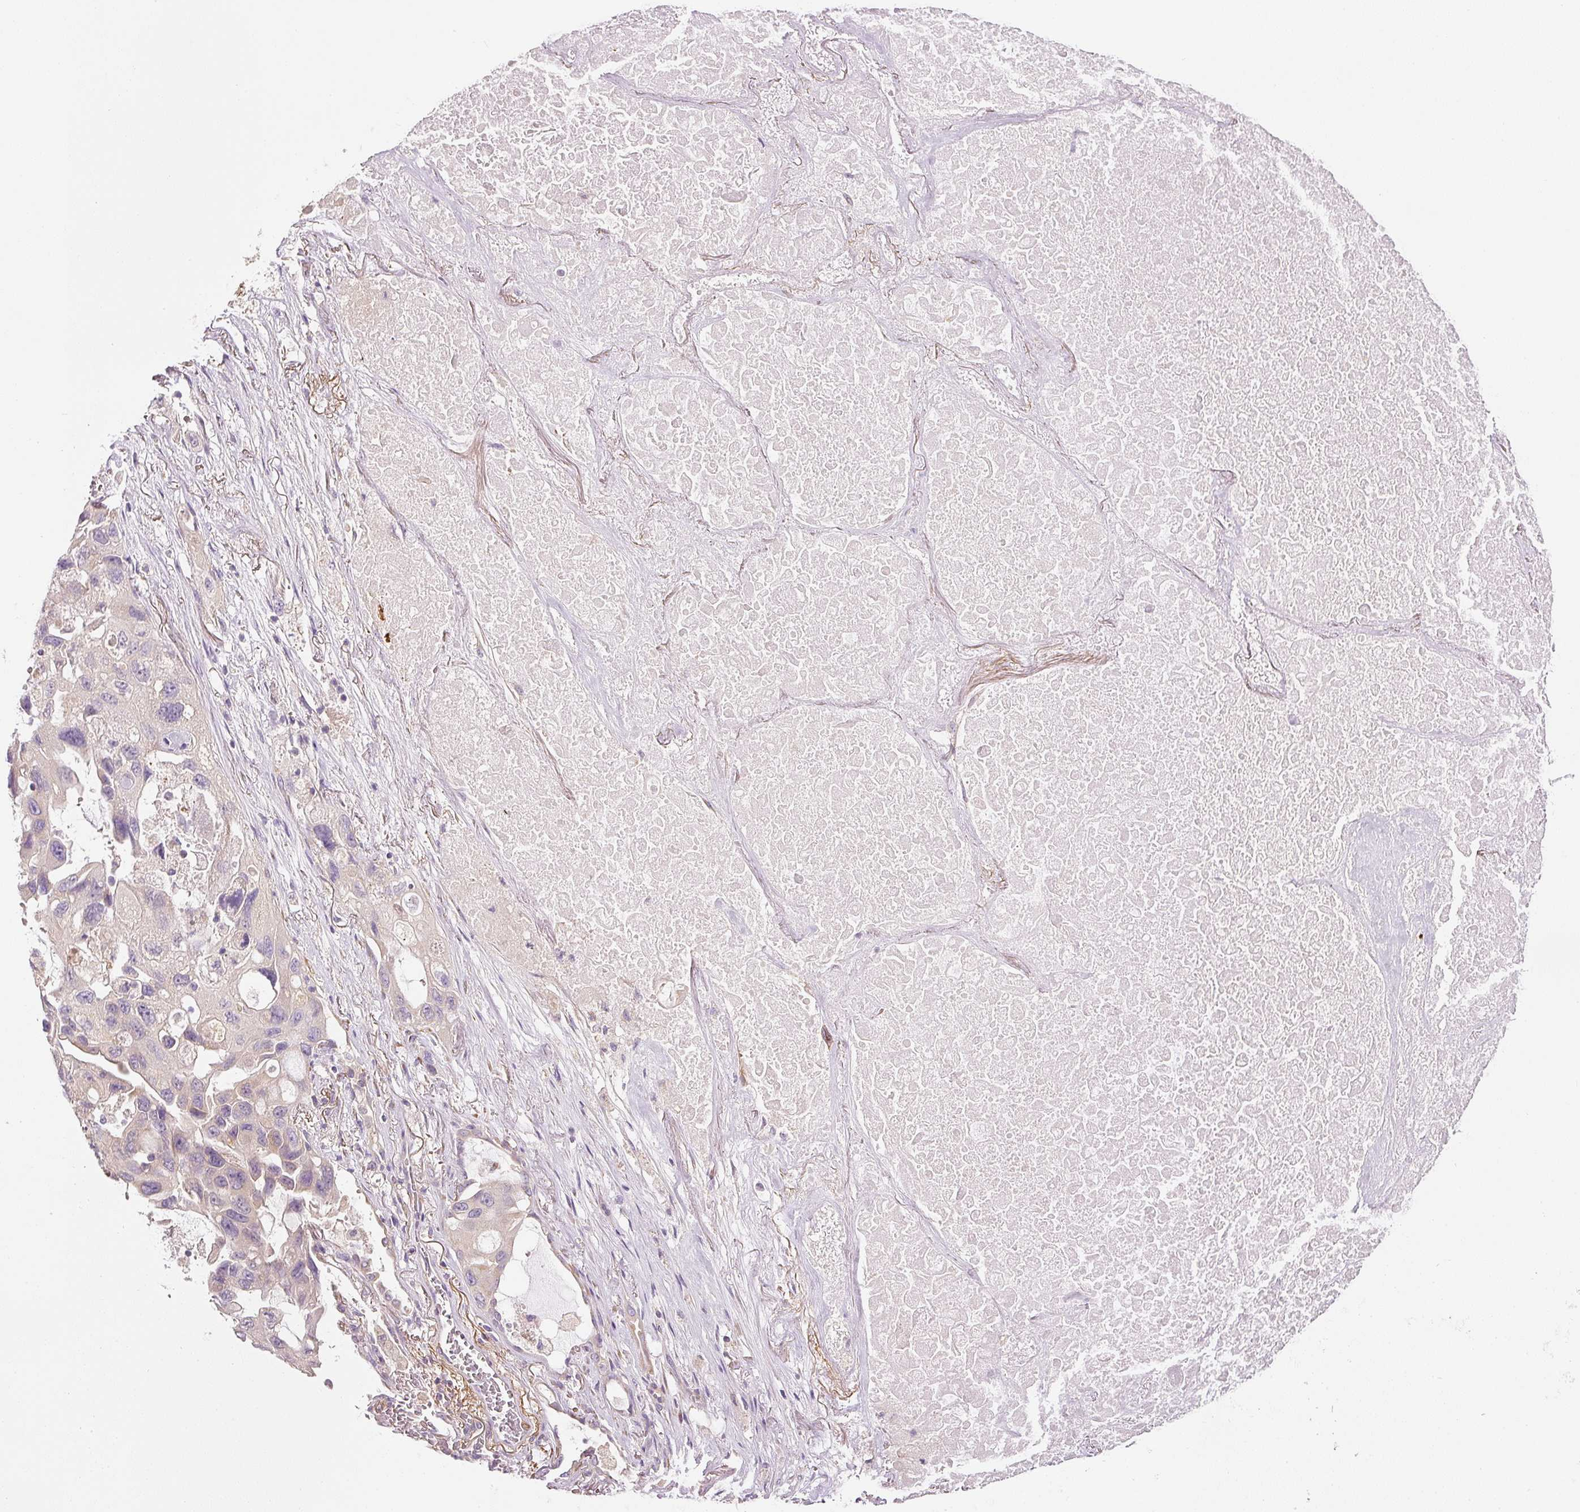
{"staining": {"intensity": "negative", "quantity": "none", "location": "none"}, "tissue": "lung cancer", "cell_type": "Tumor cells", "image_type": "cancer", "snomed": [{"axis": "morphology", "description": "Squamous cell carcinoma, NOS"}, {"axis": "topography", "description": "Lung"}], "caption": "DAB (3,3'-diaminobenzidine) immunohistochemical staining of human squamous cell carcinoma (lung) reveals no significant positivity in tumor cells.", "gene": "RNF167", "patient": {"sex": "female", "age": 73}}